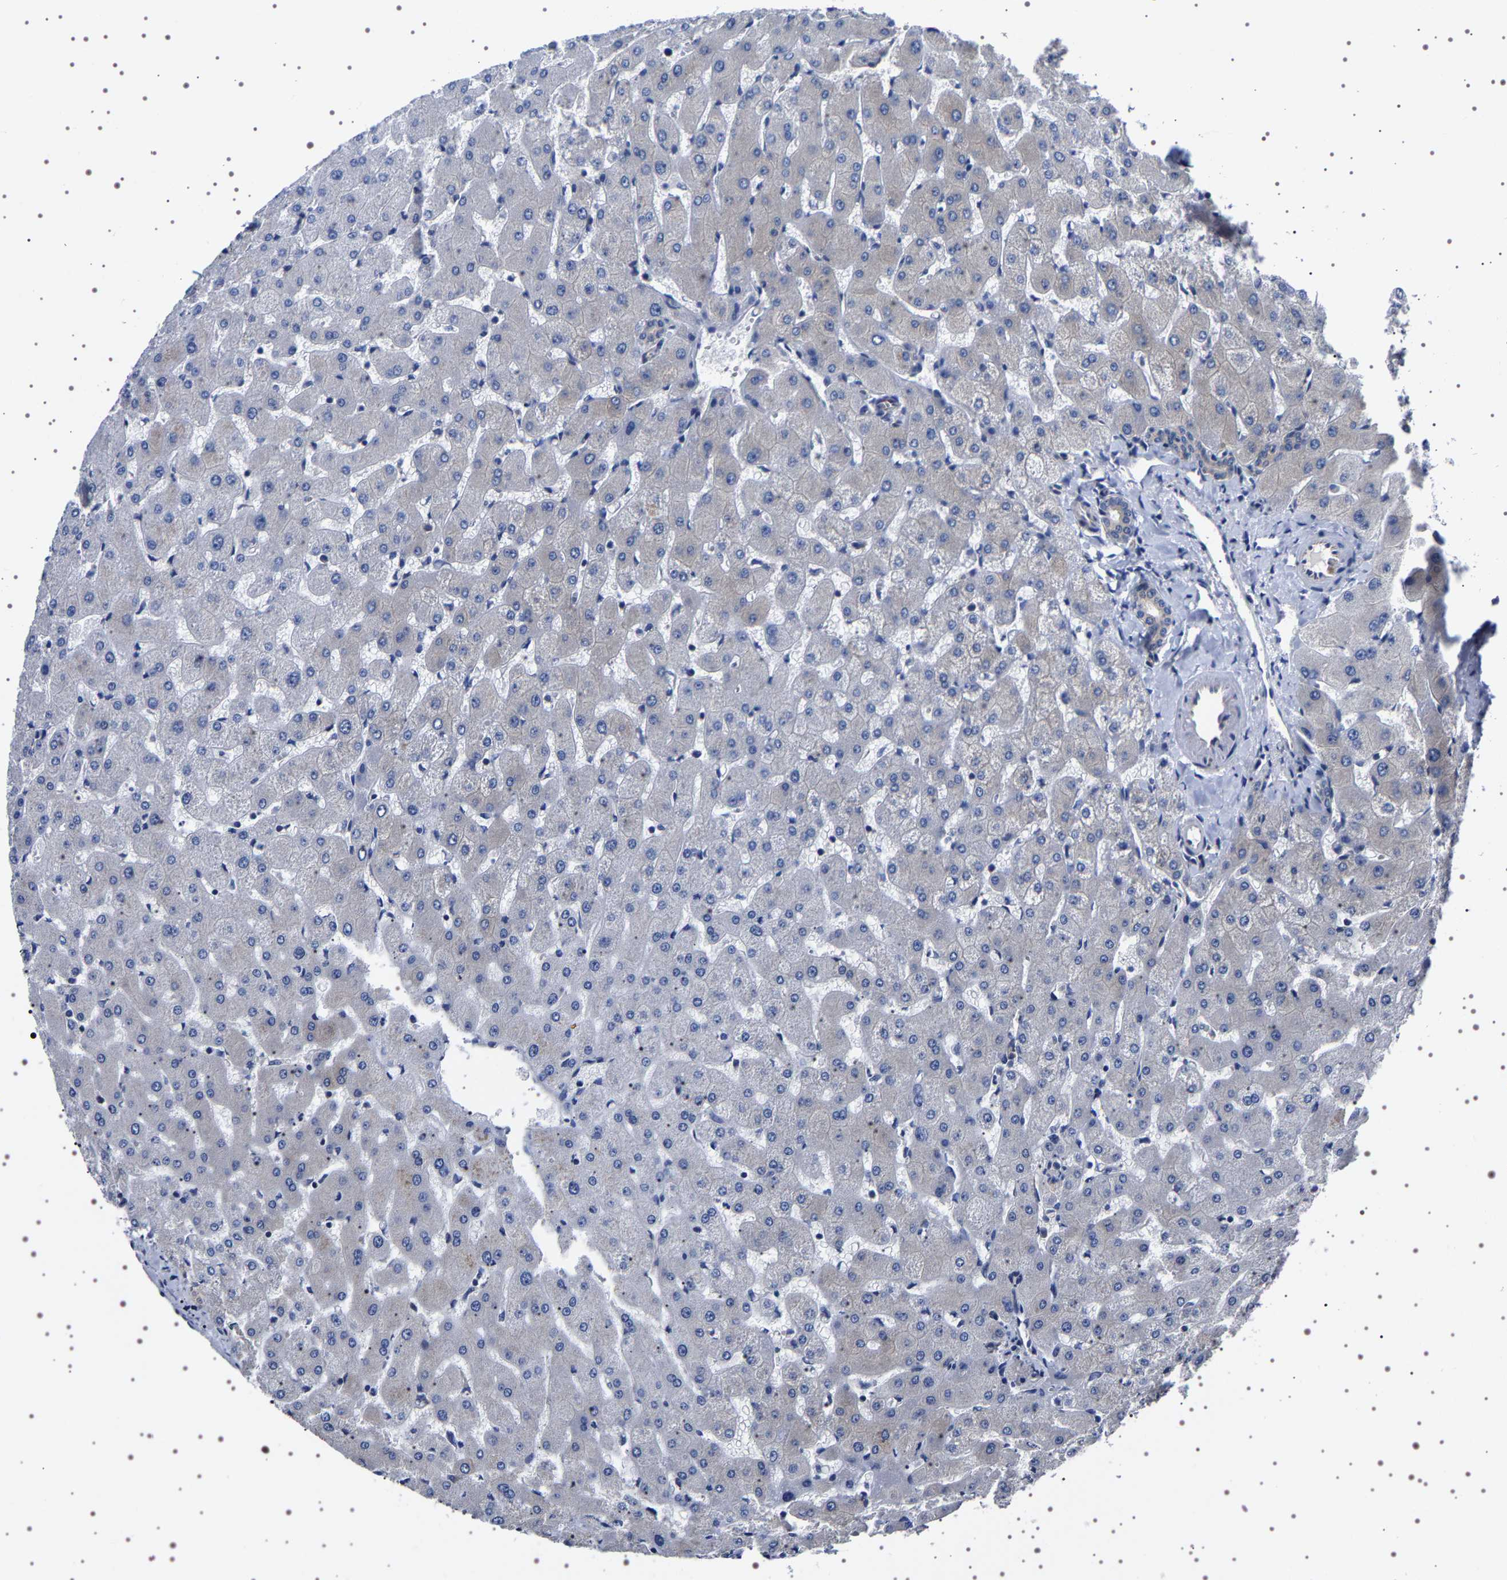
{"staining": {"intensity": "weak", "quantity": "<25%", "location": "cytoplasmic/membranous"}, "tissue": "liver", "cell_type": "Cholangiocytes", "image_type": "normal", "snomed": [{"axis": "morphology", "description": "Normal tissue, NOS"}, {"axis": "topography", "description": "Liver"}], "caption": "This is an IHC histopathology image of benign human liver. There is no expression in cholangiocytes.", "gene": "DARS1", "patient": {"sex": "female", "age": 63}}